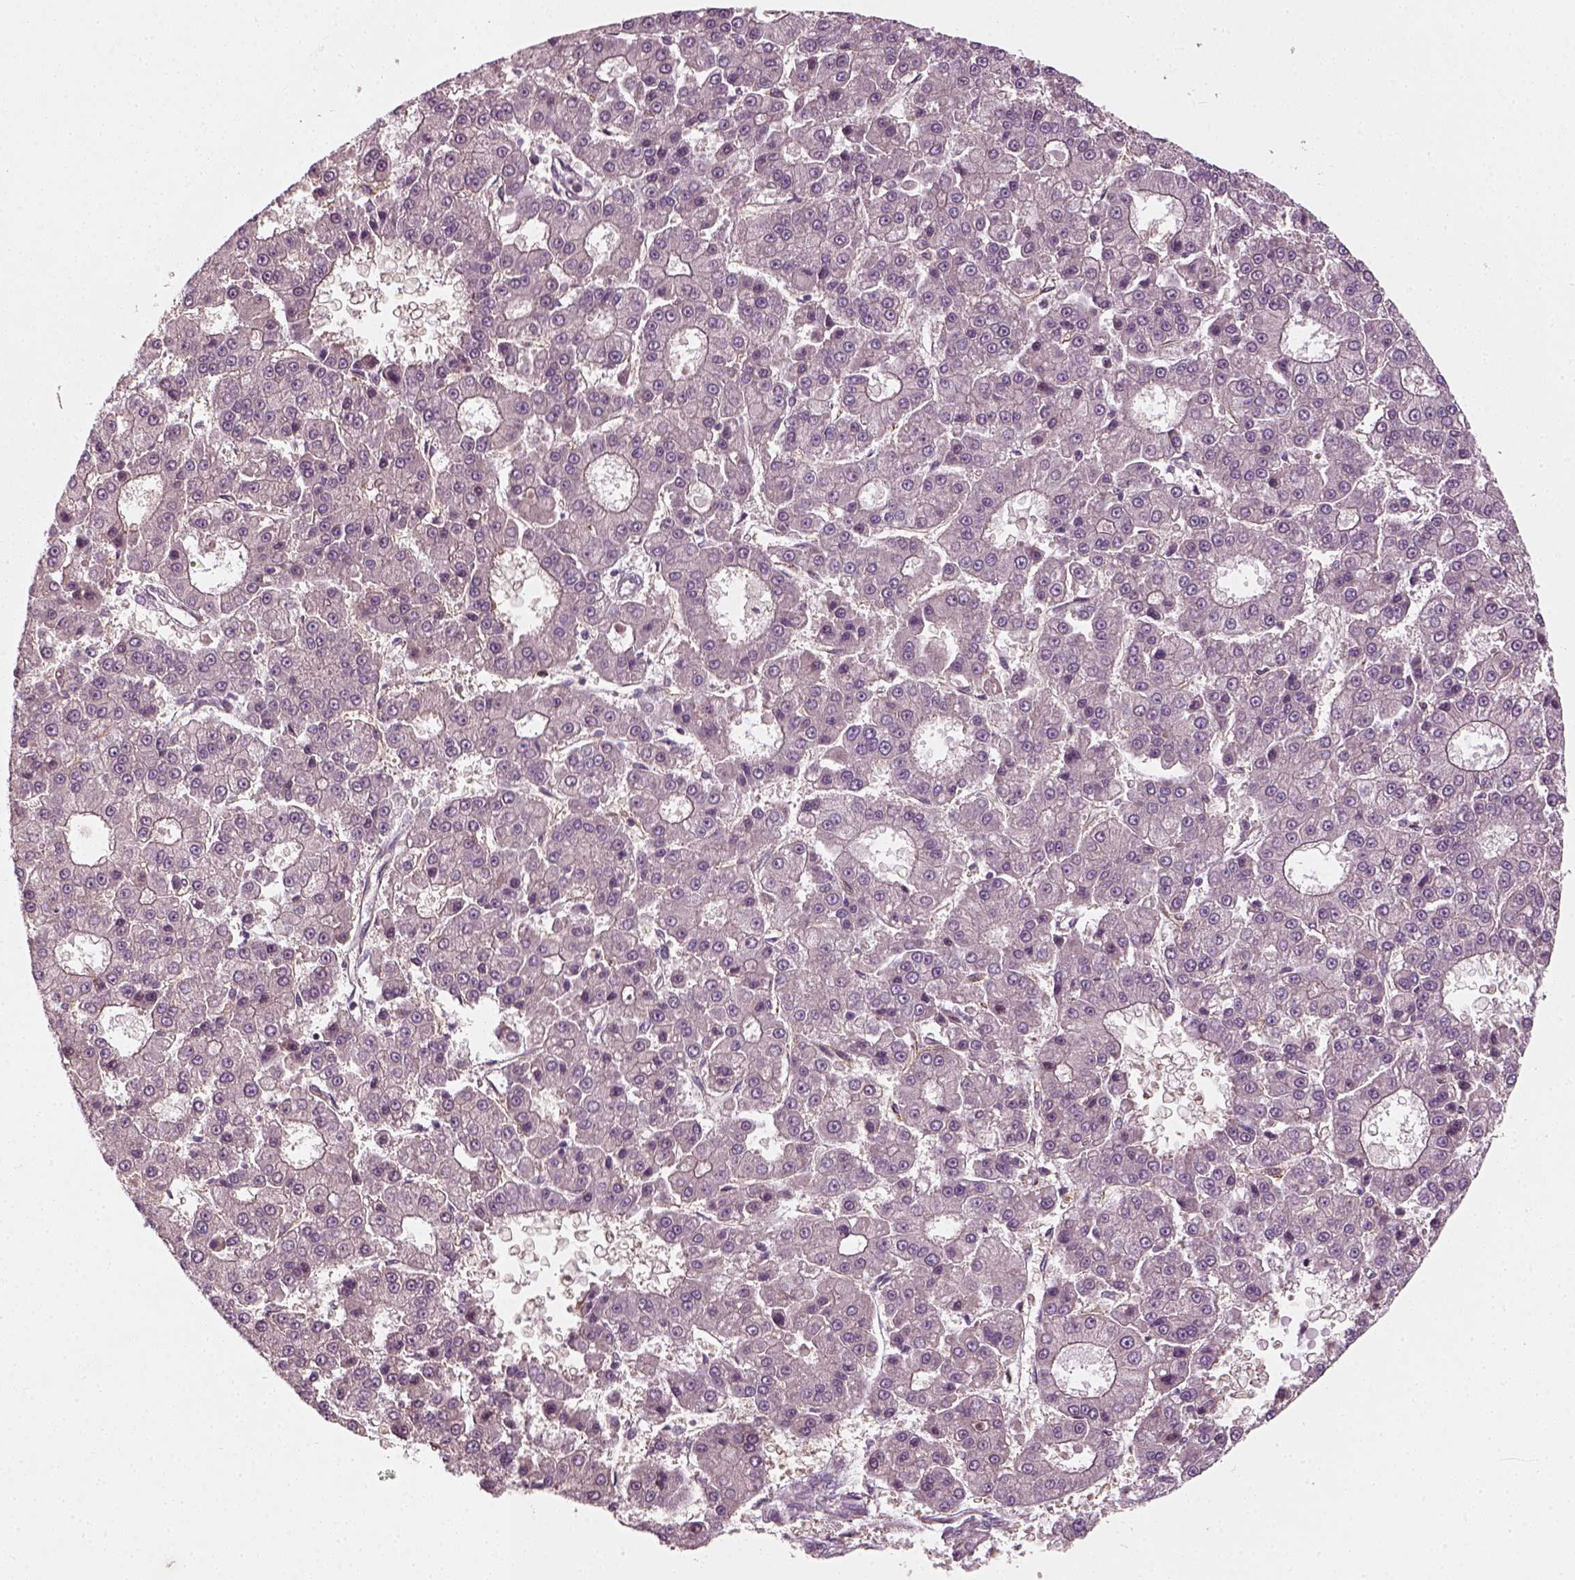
{"staining": {"intensity": "negative", "quantity": "none", "location": "none"}, "tissue": "liver cancer", "cell_type": "Tumor cells", "image_type": "cancer", "snomed": [{"axis": "morphology", "description": "Carcinoma, Hepatocellular, NOS"}, {"axis": "topography", "description": "Liver"}], "caption": "This is an immunohistochemistry (IHC) image of liver hepatocellular carcinoma. There is no expression in tumor cells.", "gene": "DNASE1L1", "patient": {"sex": "male", "age": 70}}